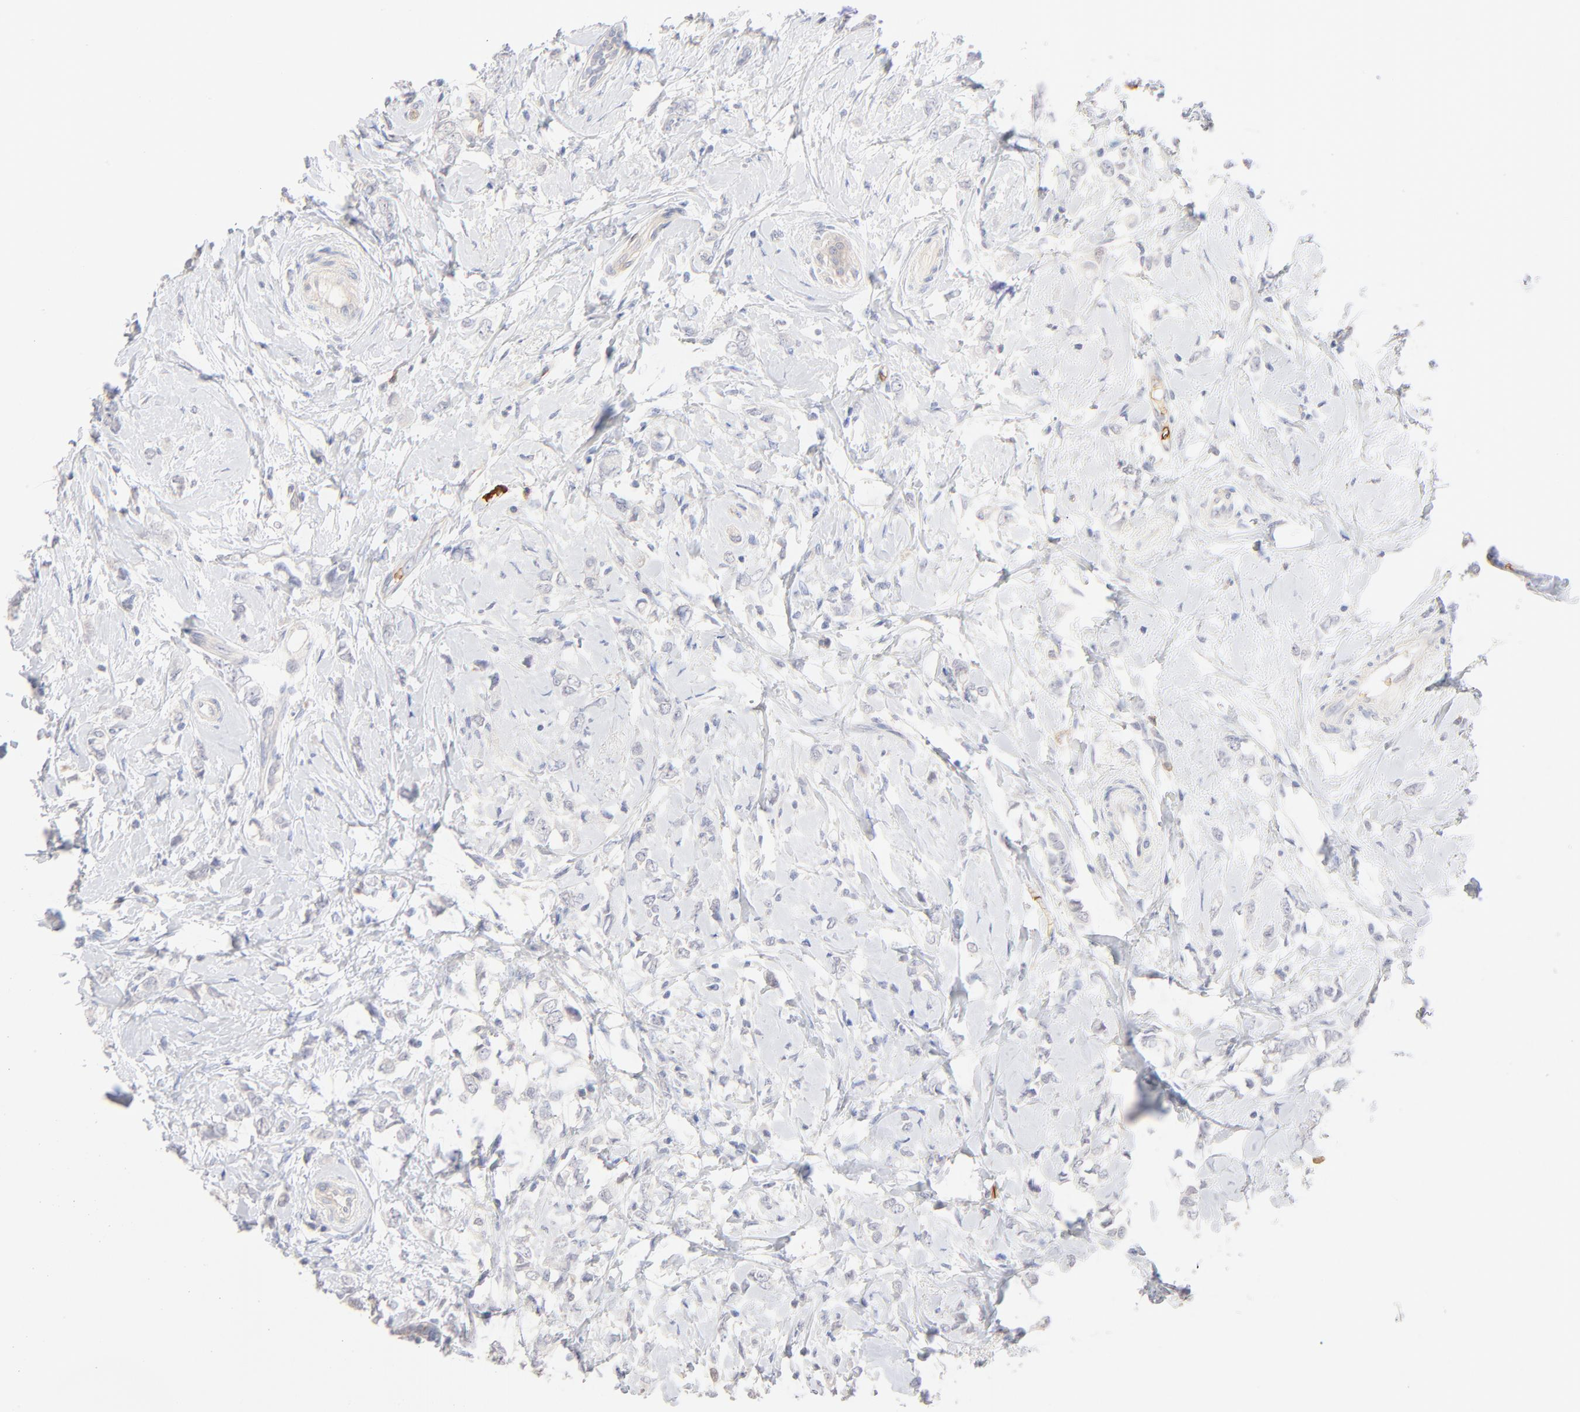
{"staining": {"intensity": "negative", "quantity": "none", "location": "none"}, "tissue": "breast cancer", "cell_type": "Tumor cells", "image_type": "cancer", "snomed": [{"axis": "morphology", "description": "Normal tissue, NOS"}, {"axis": "morphology", "description": "Lobular carcinoma"}, {"axis": "topography", "description": "Breast"}], "caption": "The photomicrograph exhibits no significant positivity in tumor cells of breast cancer. Brightfield microscopy of immunohistochemistry stained with DAB (3,3'-diaminobenzidine) (brown) and hematoxylin (blue), captured at high magnification.", "gene": "SPTB", "patient": {"sex": "female", "age": 47}}